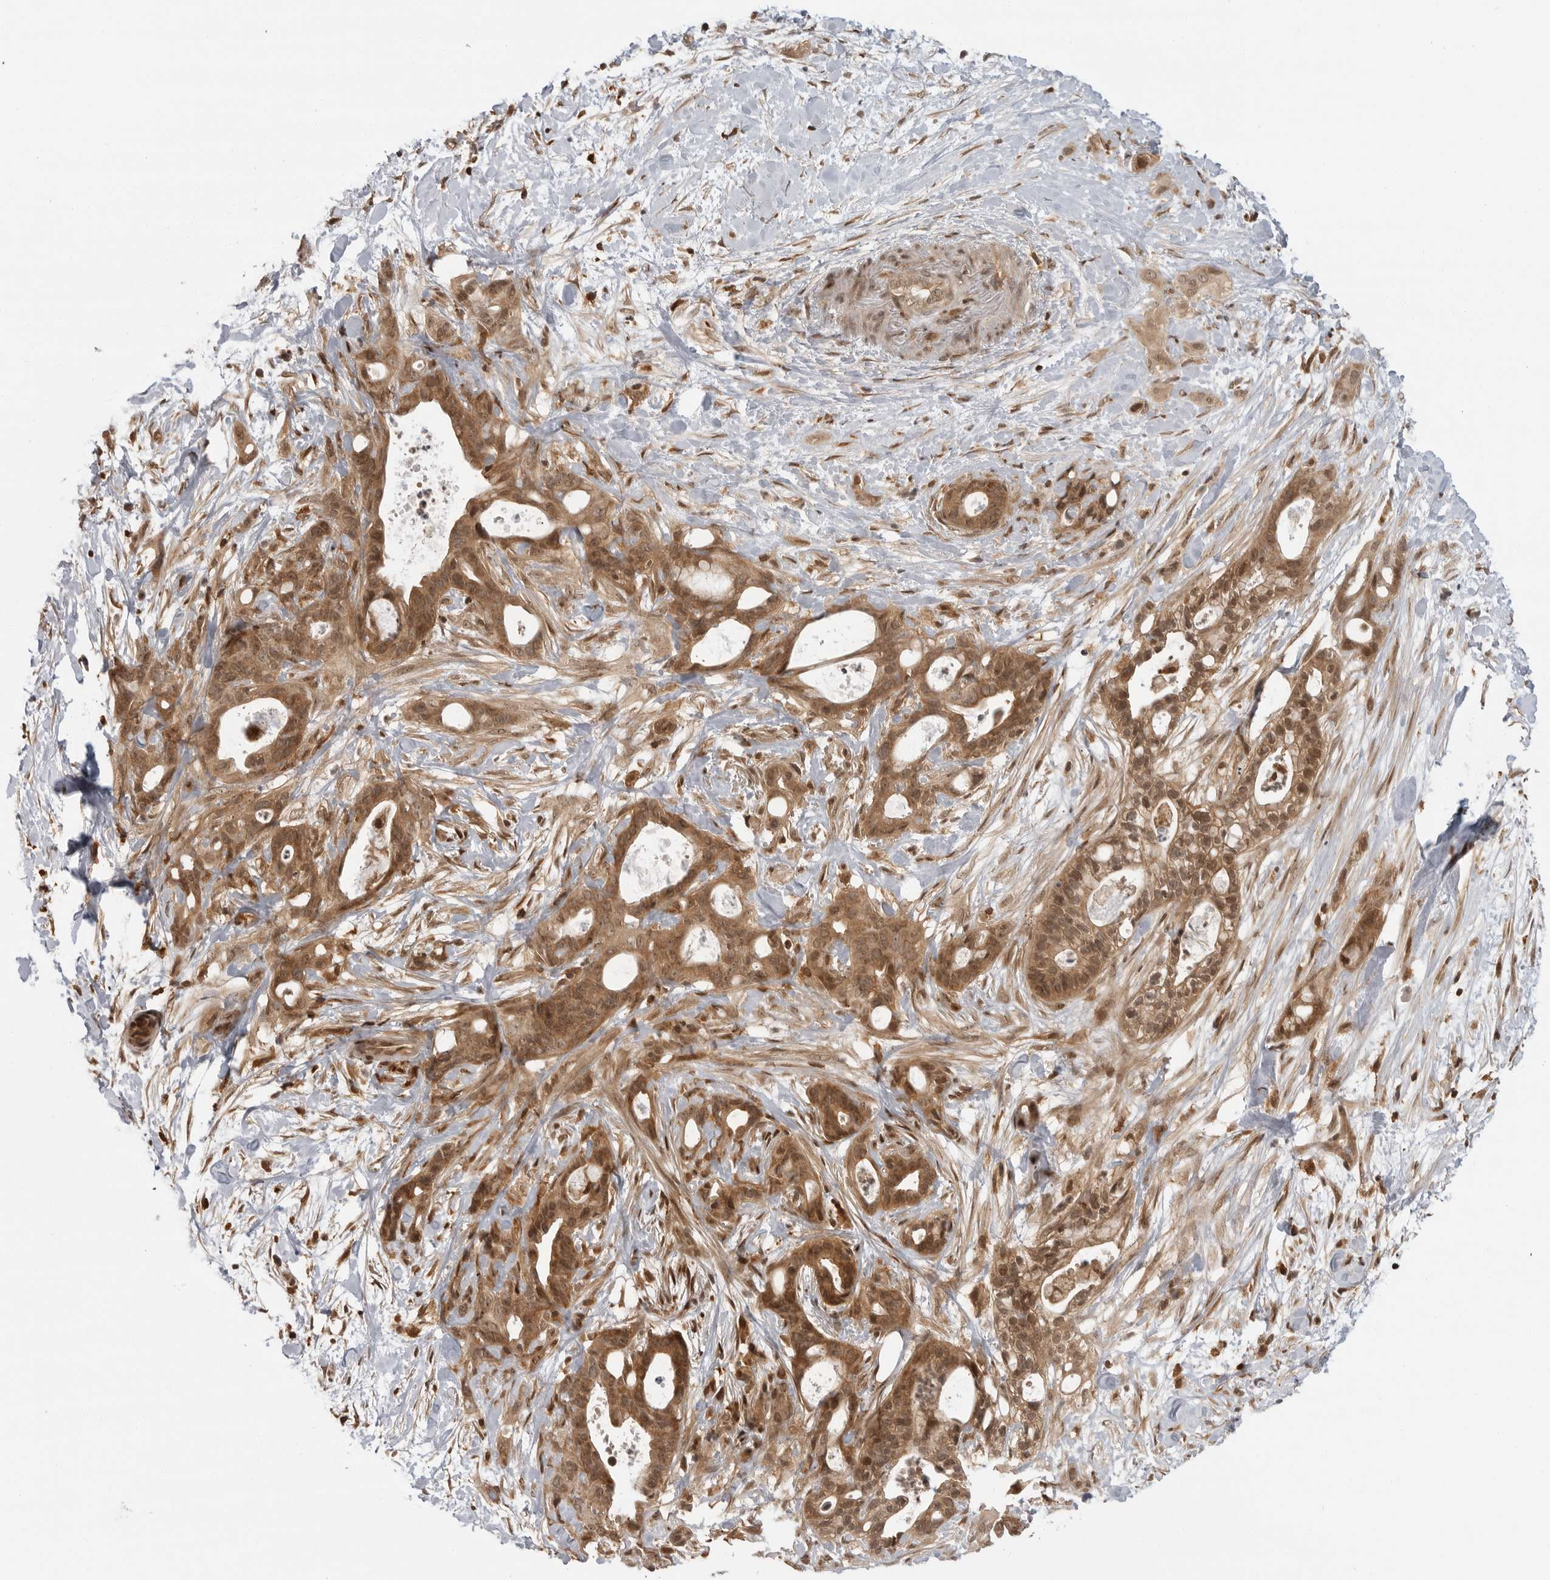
{"staining": {"intensity": "moderate", "quantity": ">75%", "location": "cytoplasmic/membranous,nuclear"}, "tissue": "pancreatic cancer", "cell_type": "Tumor cells", "image_type": "cancer", "snomed": [{"axis": "morphology", "description": "Adenocarcinoma, NOS"}, {"axis": "topography", "description": "Pancreas"}], "caption": "Protein expression analysis of human pancreatic cancer reveals moderate cytoplasmic/membranous and nuclear staining in about >75% of tumor cells.", "gene": "SZRD1", "patient": {"sex": "male", "age": 58}}